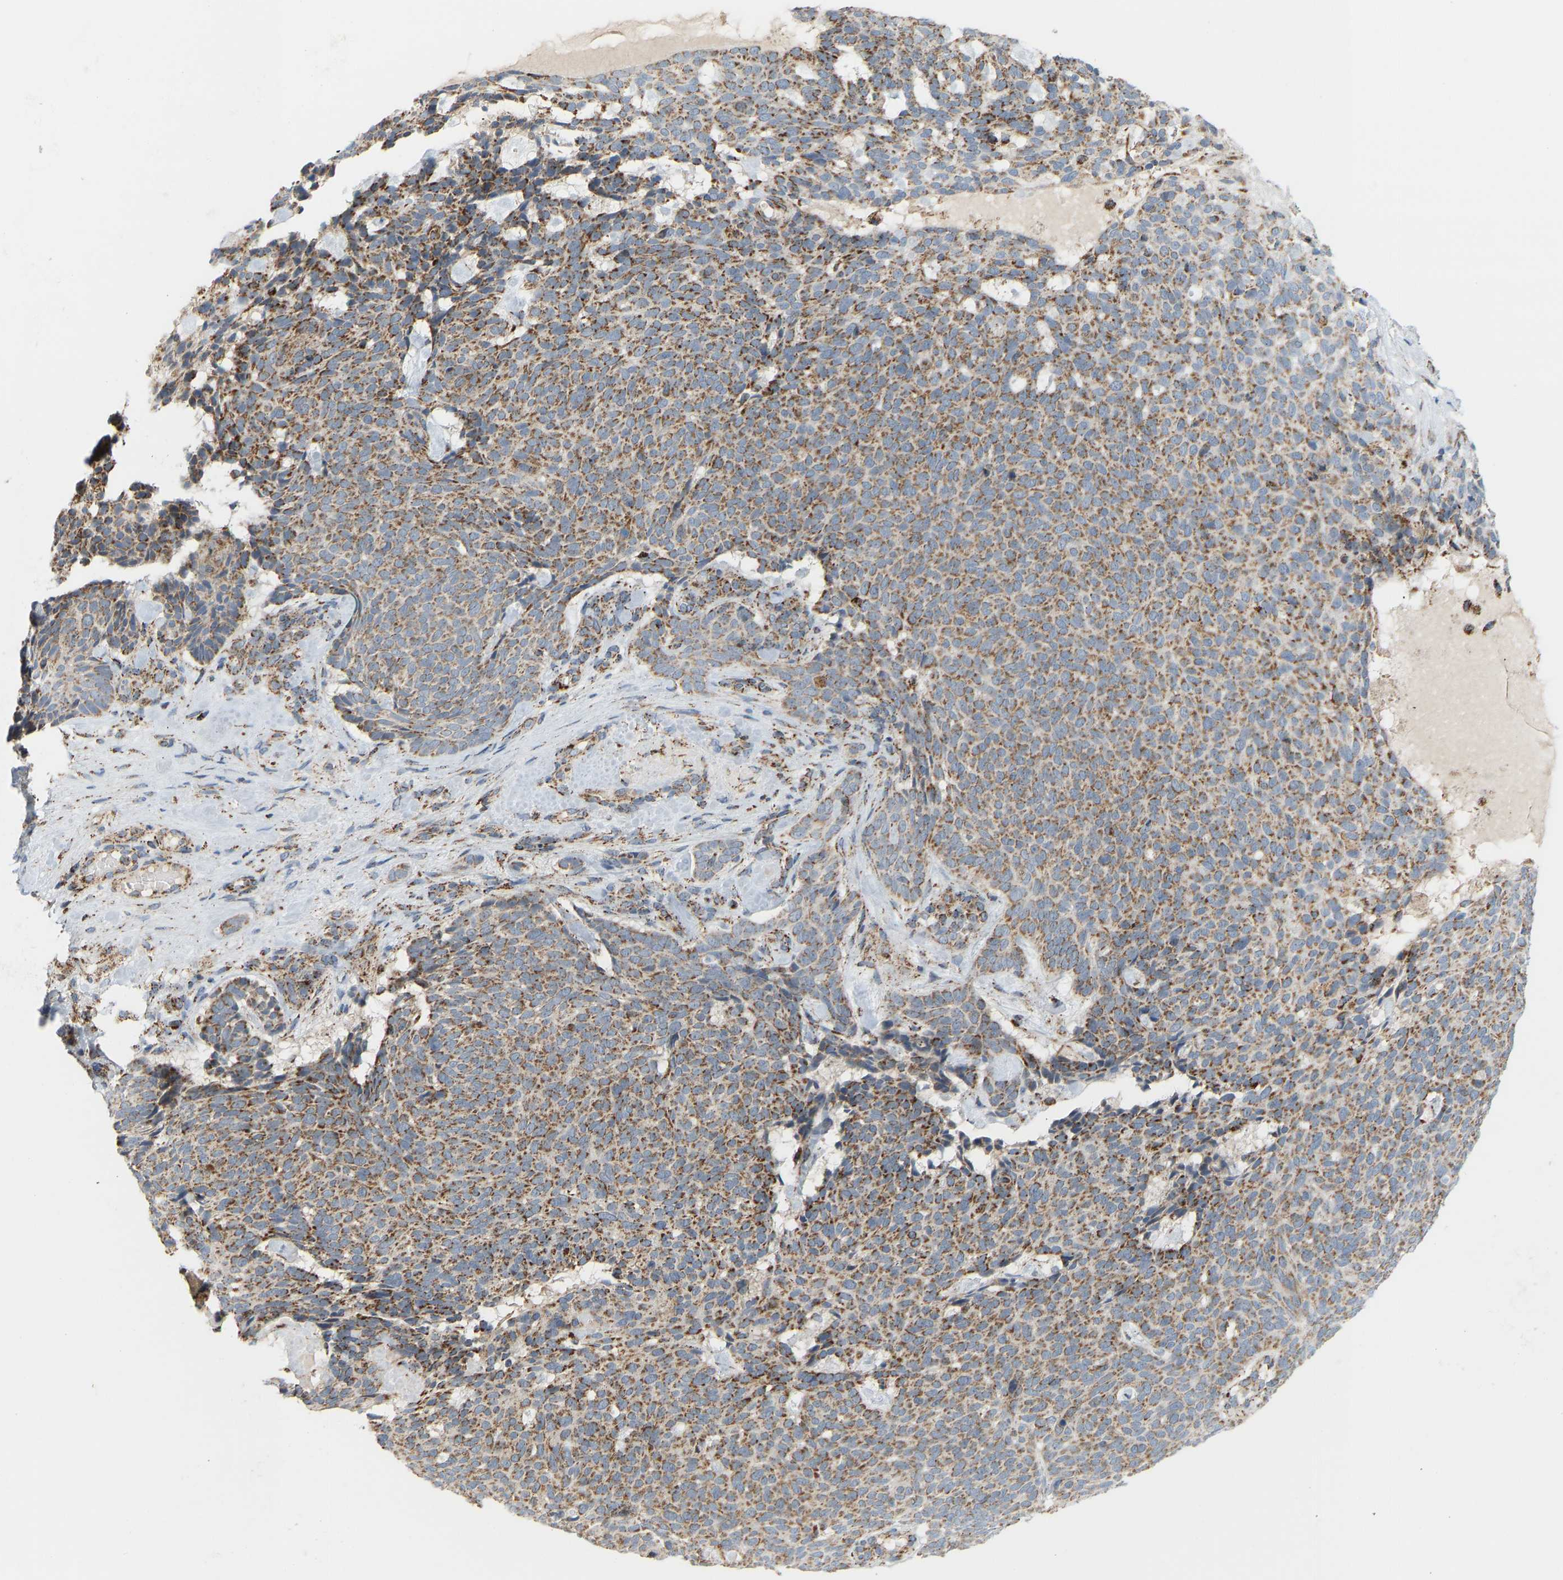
{"staining": {"intensity": "moderate", "quantity": ">75%", "location": "cytoplasmic/membranous"}, "tissue": "skin cancer", "cell_type": "Tumor cells", "image_type": "cancer", "snomed": [{"axis": "morphology", "description": "Basal cell carcinoma"}, {"axis": "topography", "description": "Skin"}], "caption": "The micrograph exhibits staining of basal cell carcinoma (skin), revealing moderate cytoplasmic/membranous protein staining (brown color) within tumor cells.", "gene": "GPSM2", "patient": {"sex": "male", "age": 61}}